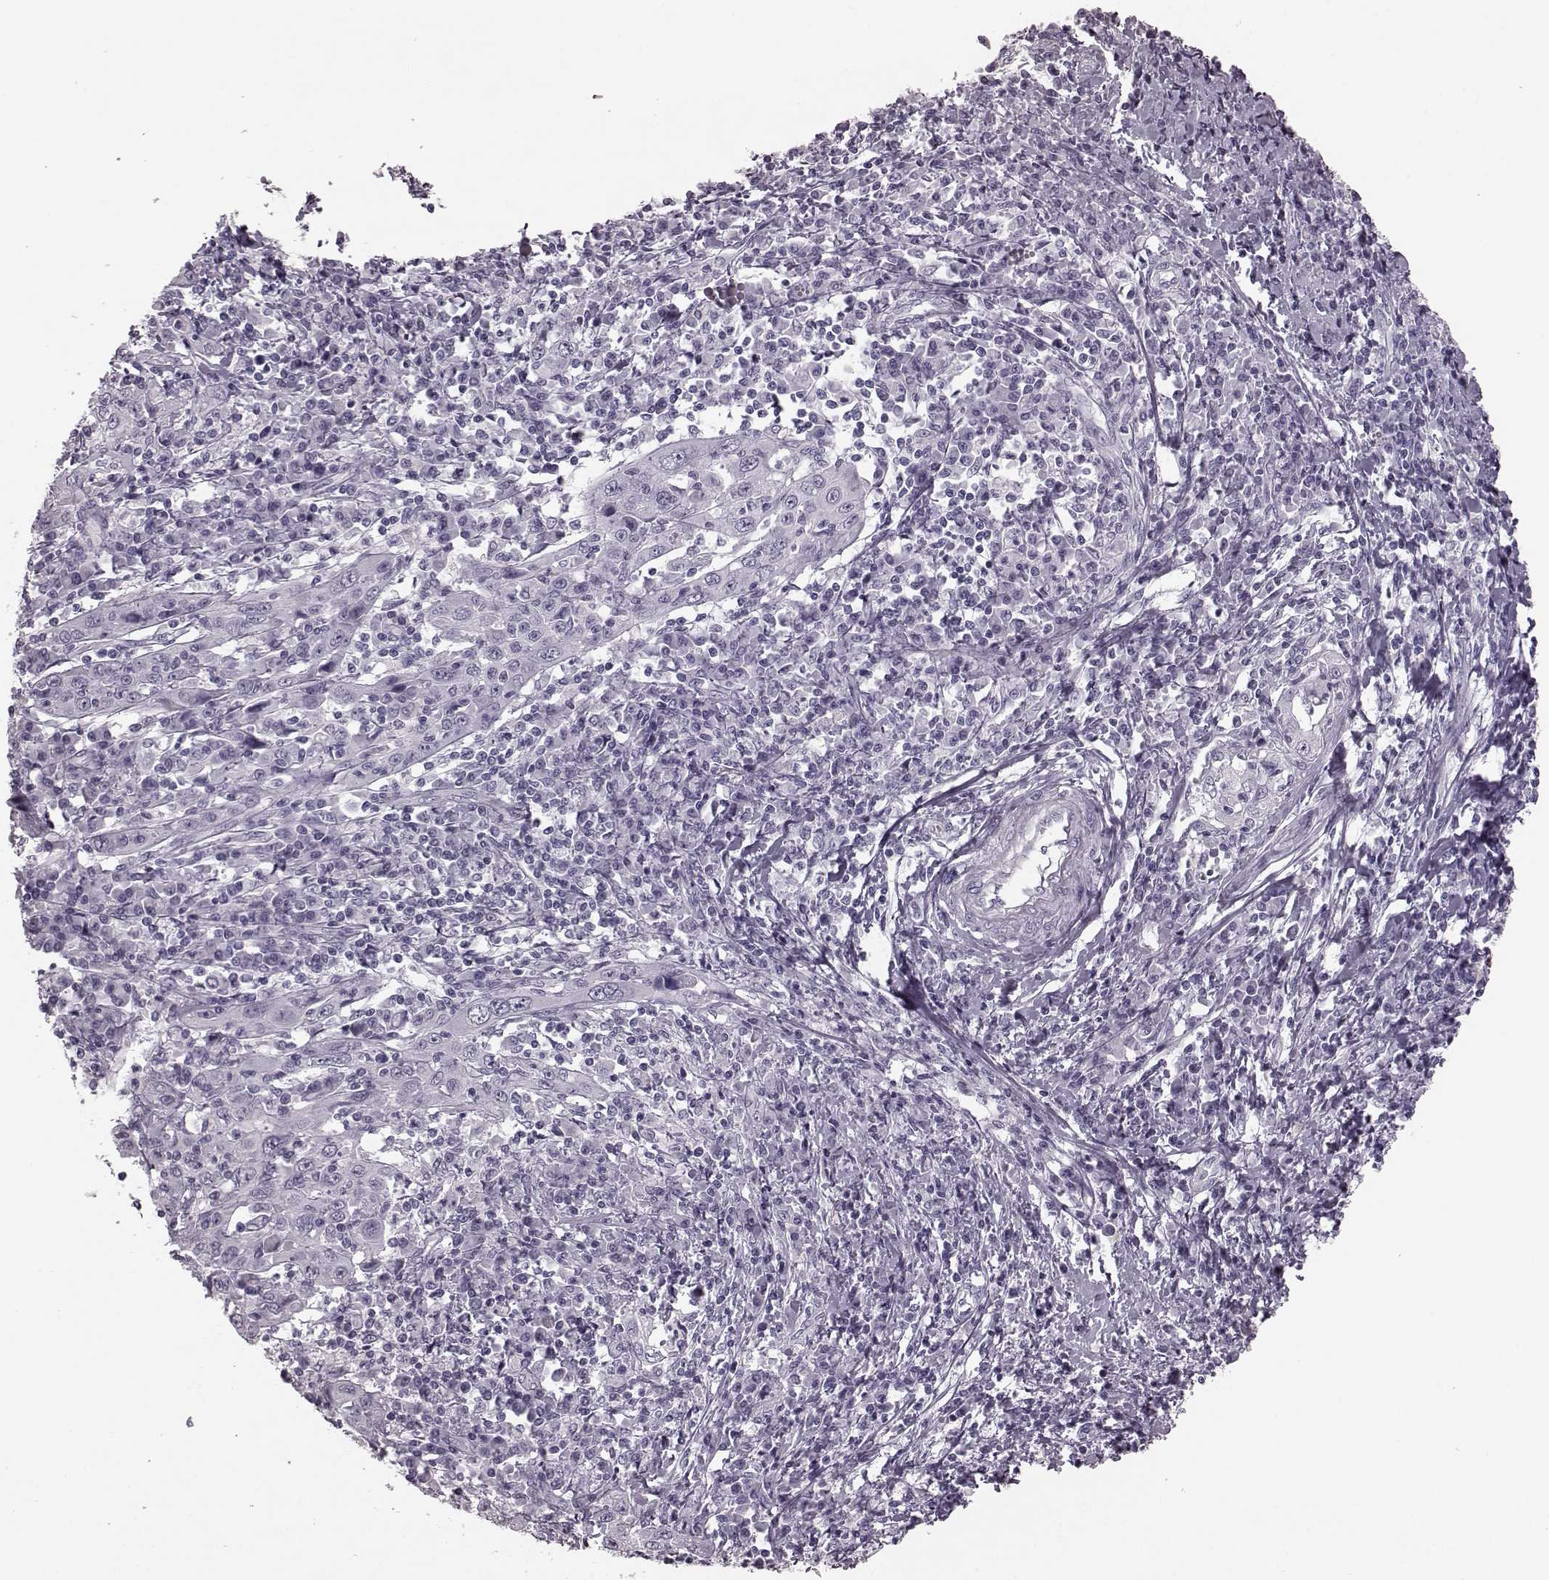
{"staining": {"intensity": "negative", "quantity": "none", "location": "none"}, "tissue": "cervical cancer", "cell_type": "Tumor cells", "image_type": "cancer", "snomed": [{"axis": "morphology", "description": "Squamous cell carcinoma, NOS"}, {"axis": "topography", "description": "Cervix"}], "caption": "Tumor cells show no significant protein expression in cervical cancer.", "gene": "TRPM1", "patient": {"sex": "female", "age": 46}}